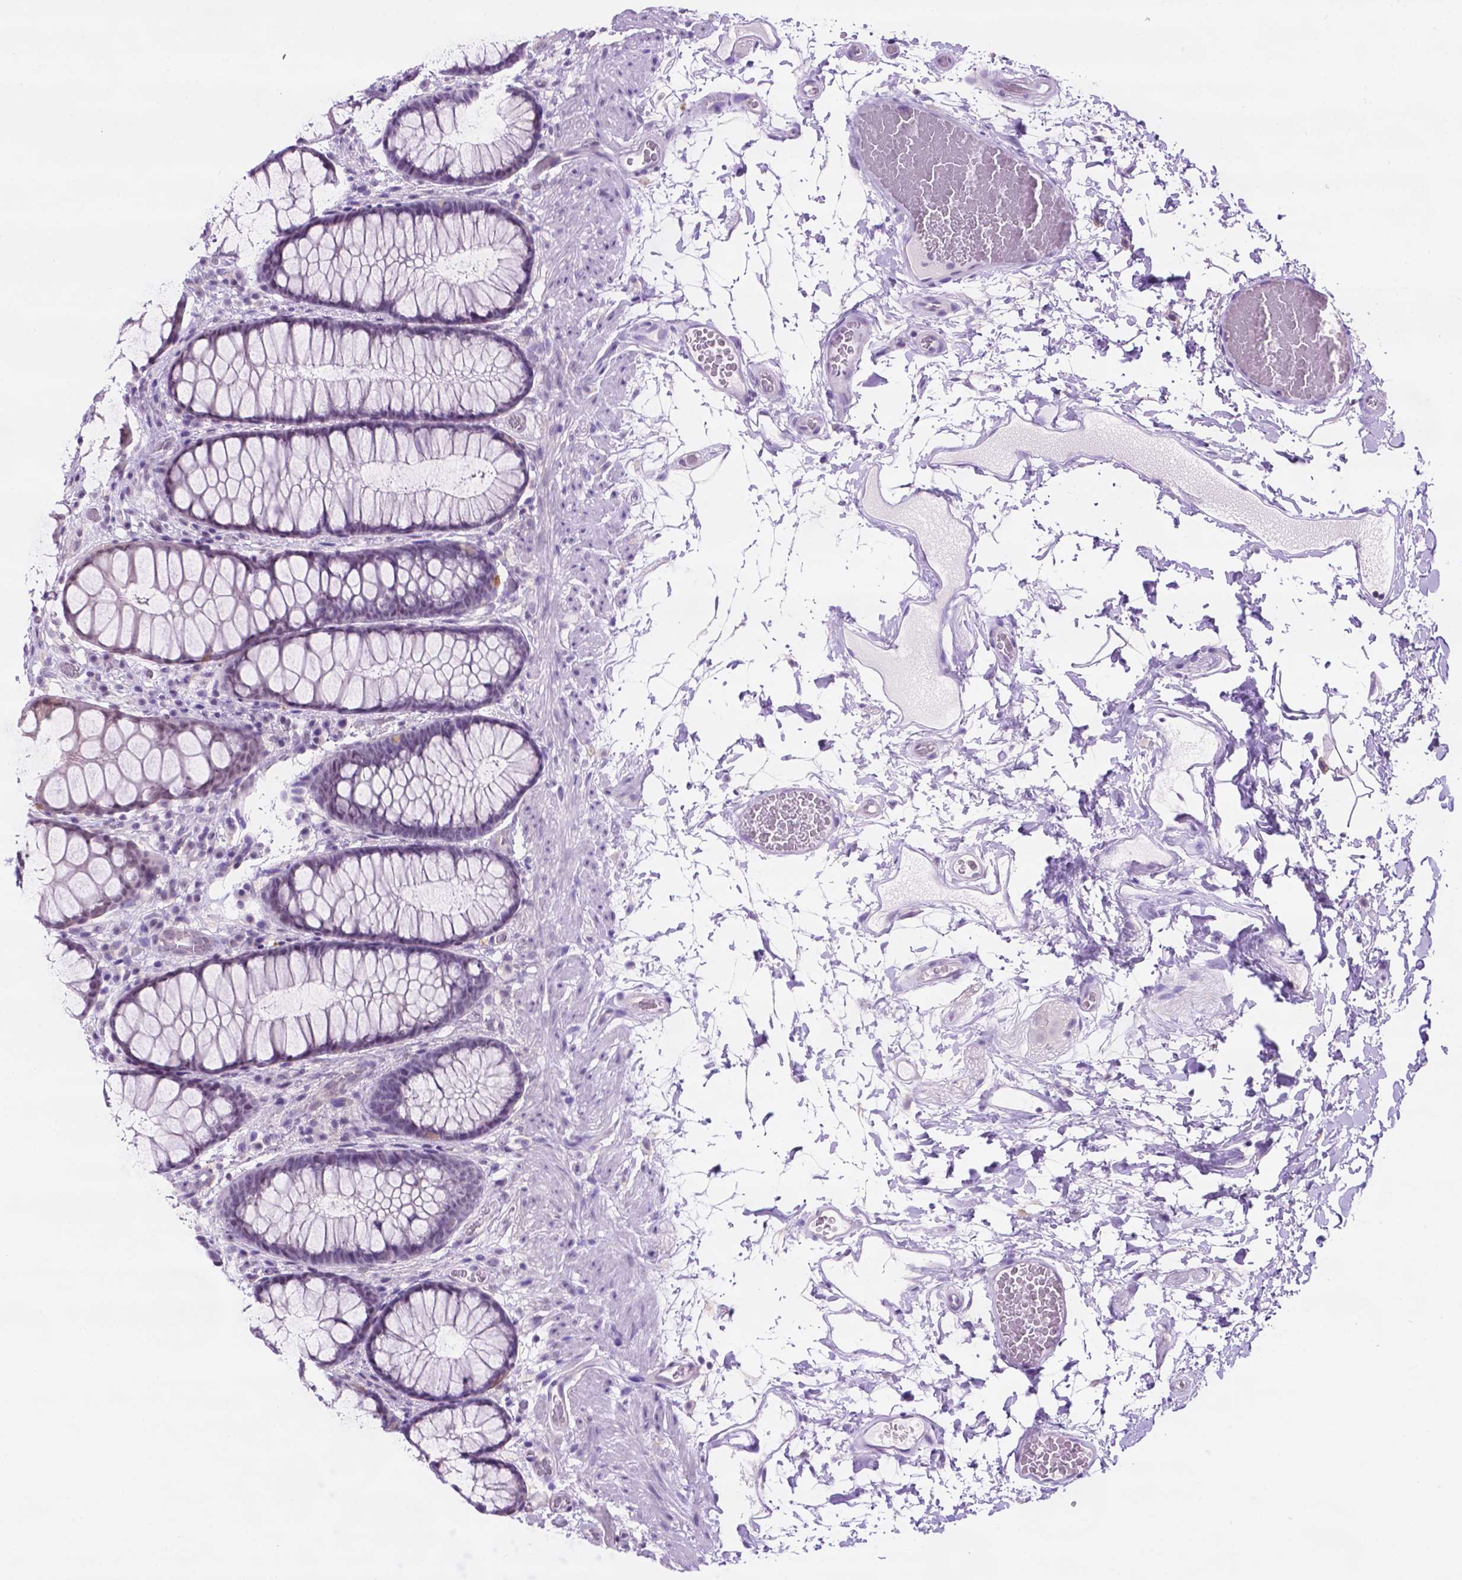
{"staining": {"intensity": "moderate", "quantity": "<25%", "location": "cytoplasmic/membranous"}, "tissue": "rectum", "cell_type": "Glandular cells", "image_type": "normal", "snomed": [{"axis": "morphology", "description": "Normal tissue, NOS"}, {"axis": "topography", "description": "Rectum"}], "caption": "The image demonstrates staining of unremarkable rectum, revealing moderate cytoplasmic/membranous protein positivity (brown color) within glandular cells. (DAB (3,3'-diaminobenzidine) = brown stain, brightfield microscopy at high magnification).", "gene": "TACSTD2", "patient": {"sex": "female", "age": 62}}